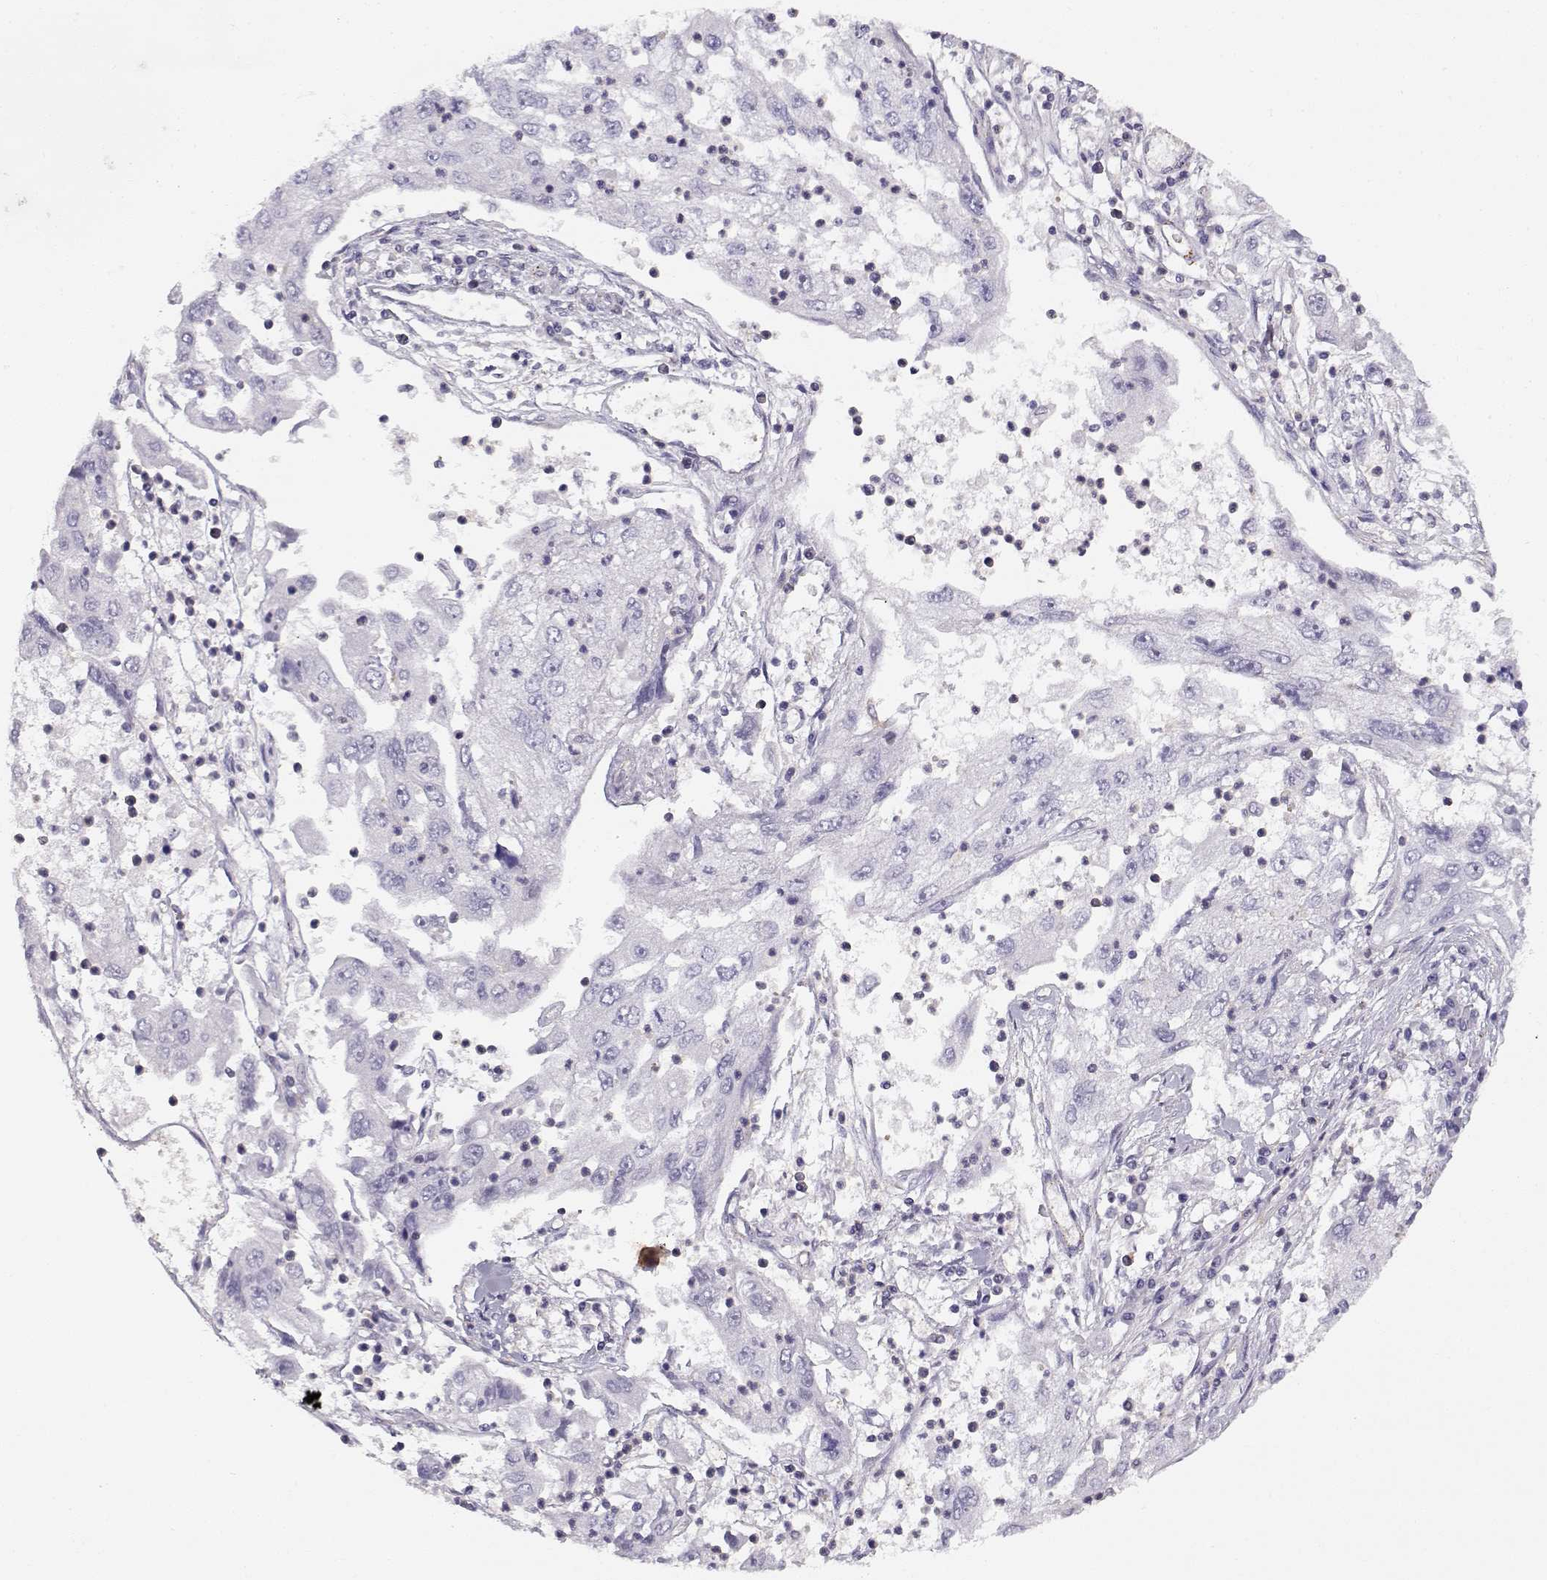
{"staining": {"intensity": "negative", "quantity": "none", "location": "none"}, "tissue": "cervical cancer", "cell_type": "Tumor cells", "image_type": "cancer", "snomed": [{"axis": "morphology", "description": "Squamous cell carcinoma, NOS"}, {"axis": "topography", "description": "Cervix"}], "caption": "Immunohistochemistry of cervical squamous cell carcinoma exhibits no expression in tumor cells. The staining is performed using DAB (3,3'-diaminobenzidine) brown chromogen with nuclei counter-stained in using hematoxylin.", "gene": "MYO1A", "patient": {"sex": "female", "age": 36}}